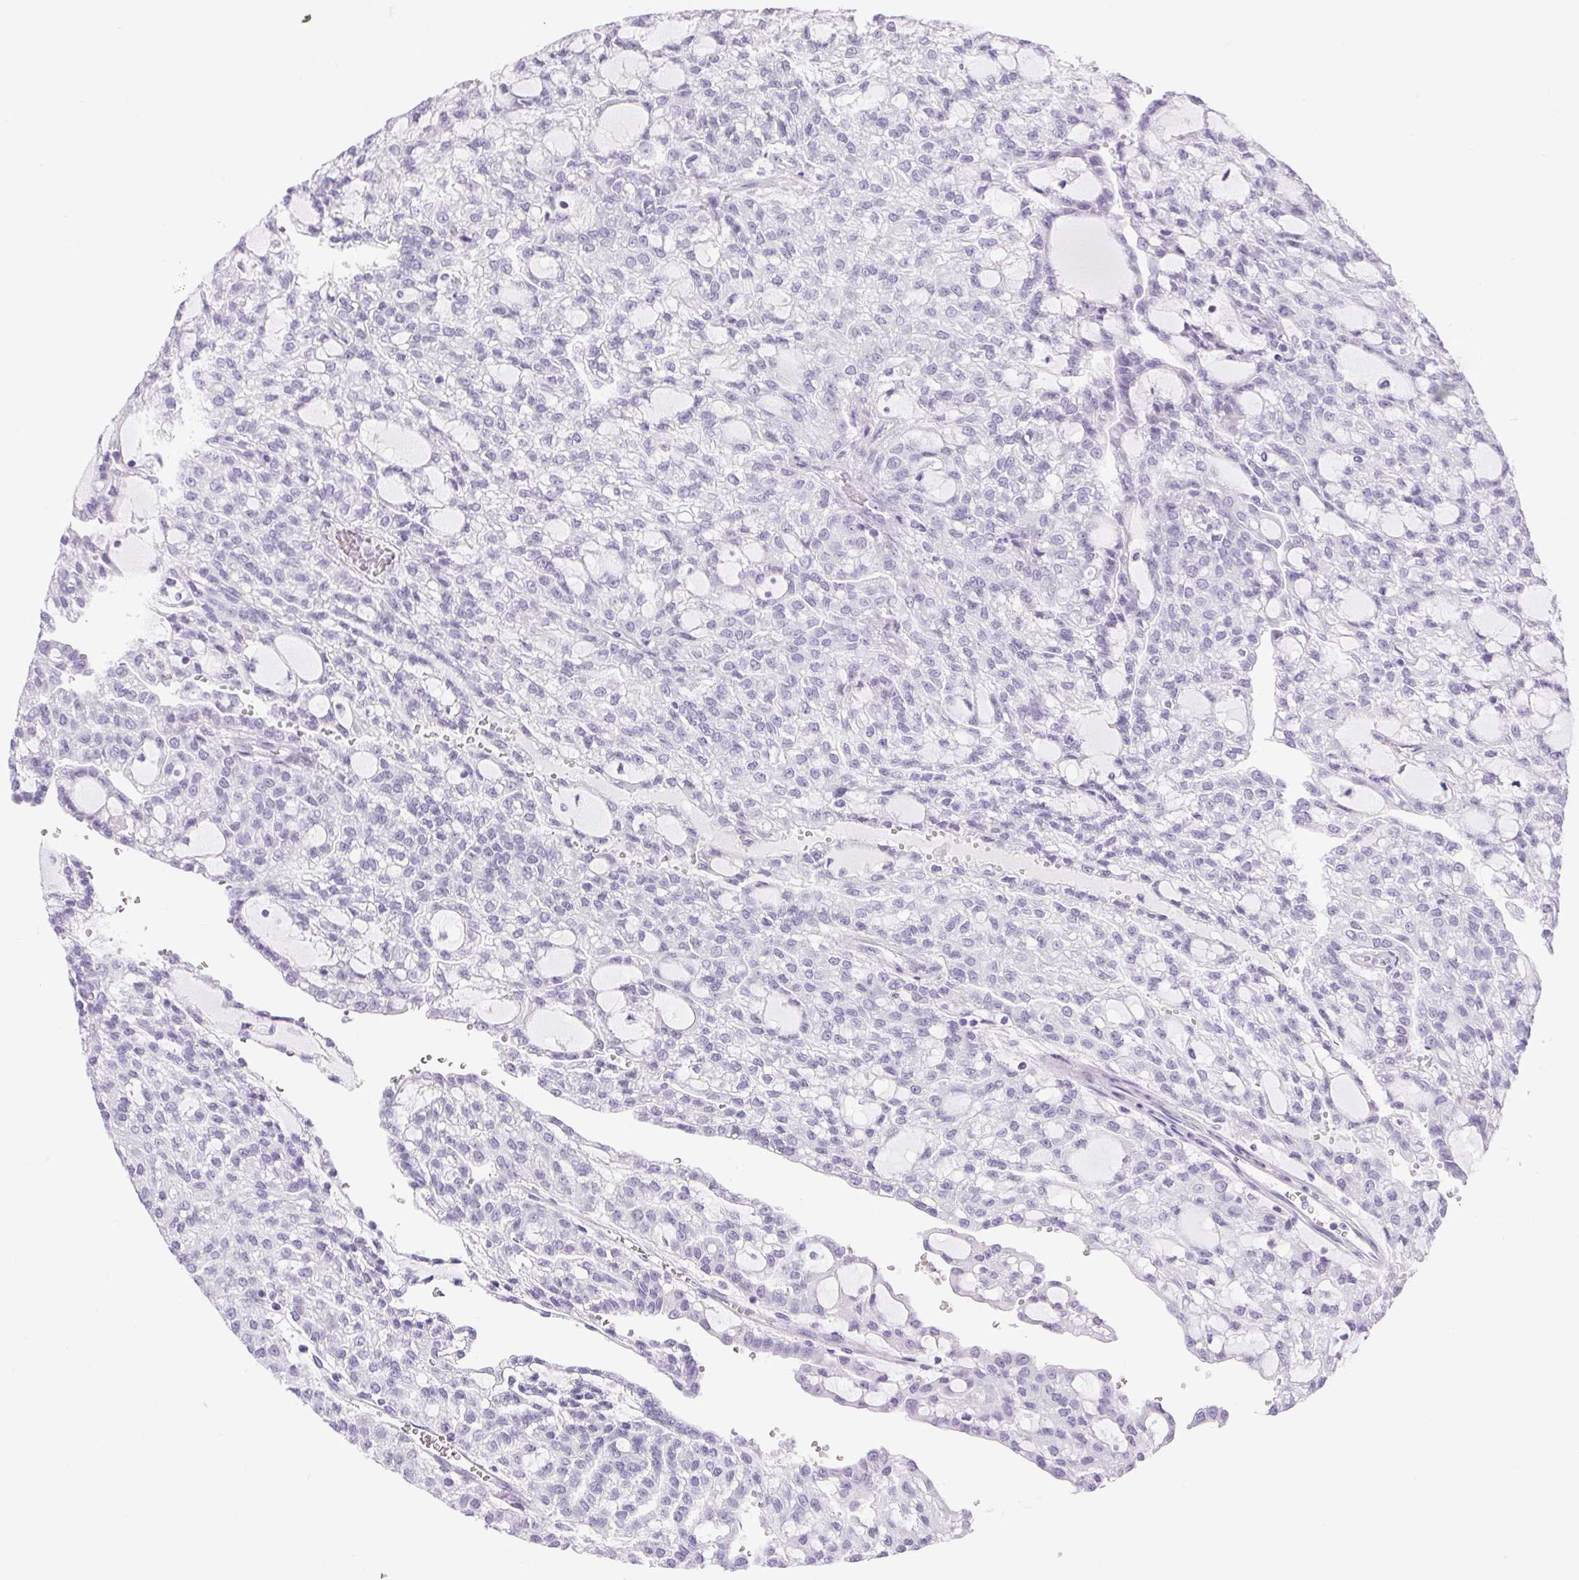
{"staining": {"intensity": "negative", "quantity": "none", "location": "none"}, "tissue": "renal cancer", "cell_type": "Tumor cells", "image_type": "cancer", "snomed": [{"axis": "morphology", "description": "Adenocarcinoma, NOS"}, {"axis": "topography", "description": "Kidney"}], "caption": "An immunohistochemistry (IHC) histopathology image of adenocarcinoma (renal) is shown. There is no staining in tumor cells of adenocarcinoma (renal).", "gene": "BCAS1", "patient": {"sex": "male", "age": 63}}